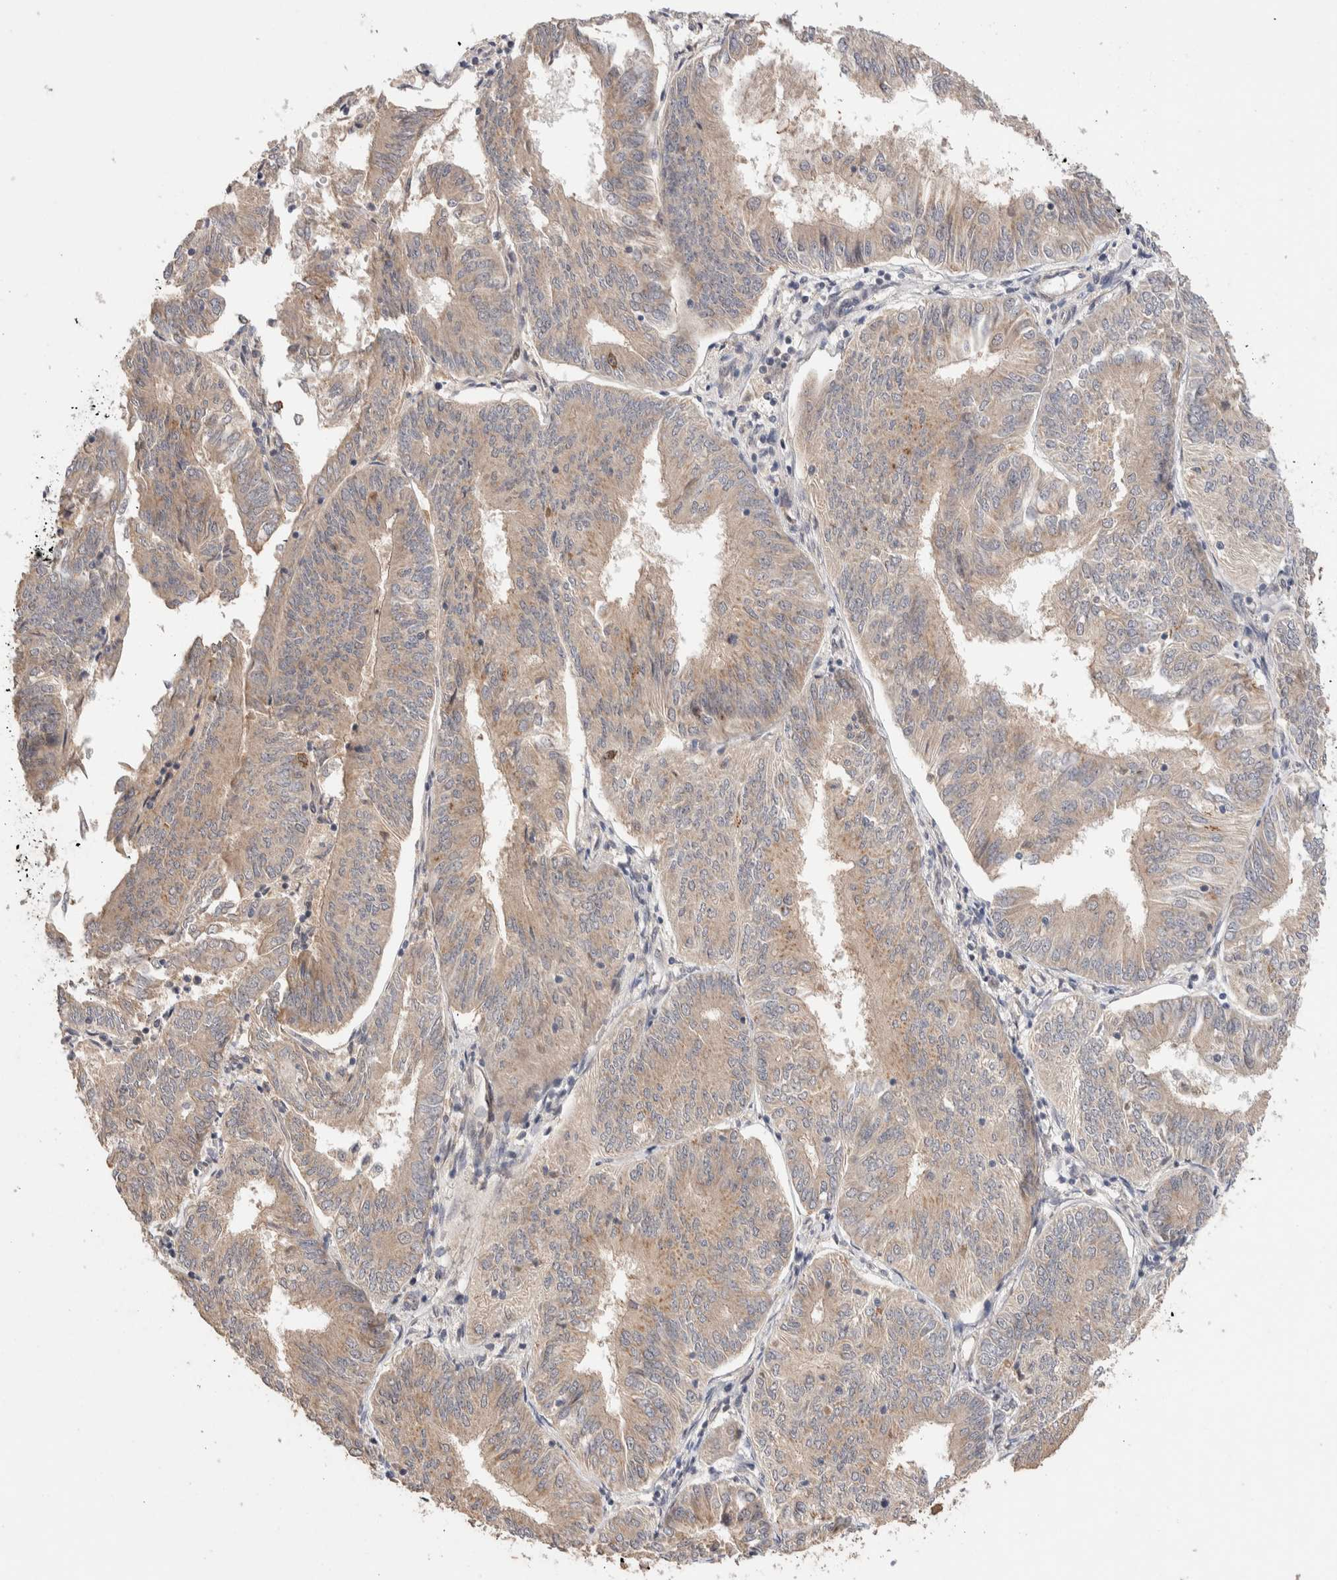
{"staining": {"intensity": "weak", "quantity": ">75%", "location": "cytoplasmic/membranous"}, "tissue": "endometrial cancer", "cell_type": "Tumor cells", "image_type": "cancer", "snomed": [{"axis": "morphology", "description": "Adenocarcinoma, NOS"}, {"axis": "topography", "description": "Endometrium"}], "caption": "Protein expression analysis of adenocarcinoma (endometrial) displays weak cytoplasmic/membranous positivity in about >75% of tumor cells. The protein of interest is stained brown, and the nuclei are stained in blue (DAB (3,3'-diaminobenzidine) IHC with brightfield microscopy, high magnification).", "gene": "PRDM15", "patient": {"sex": "female", "age": 58}}